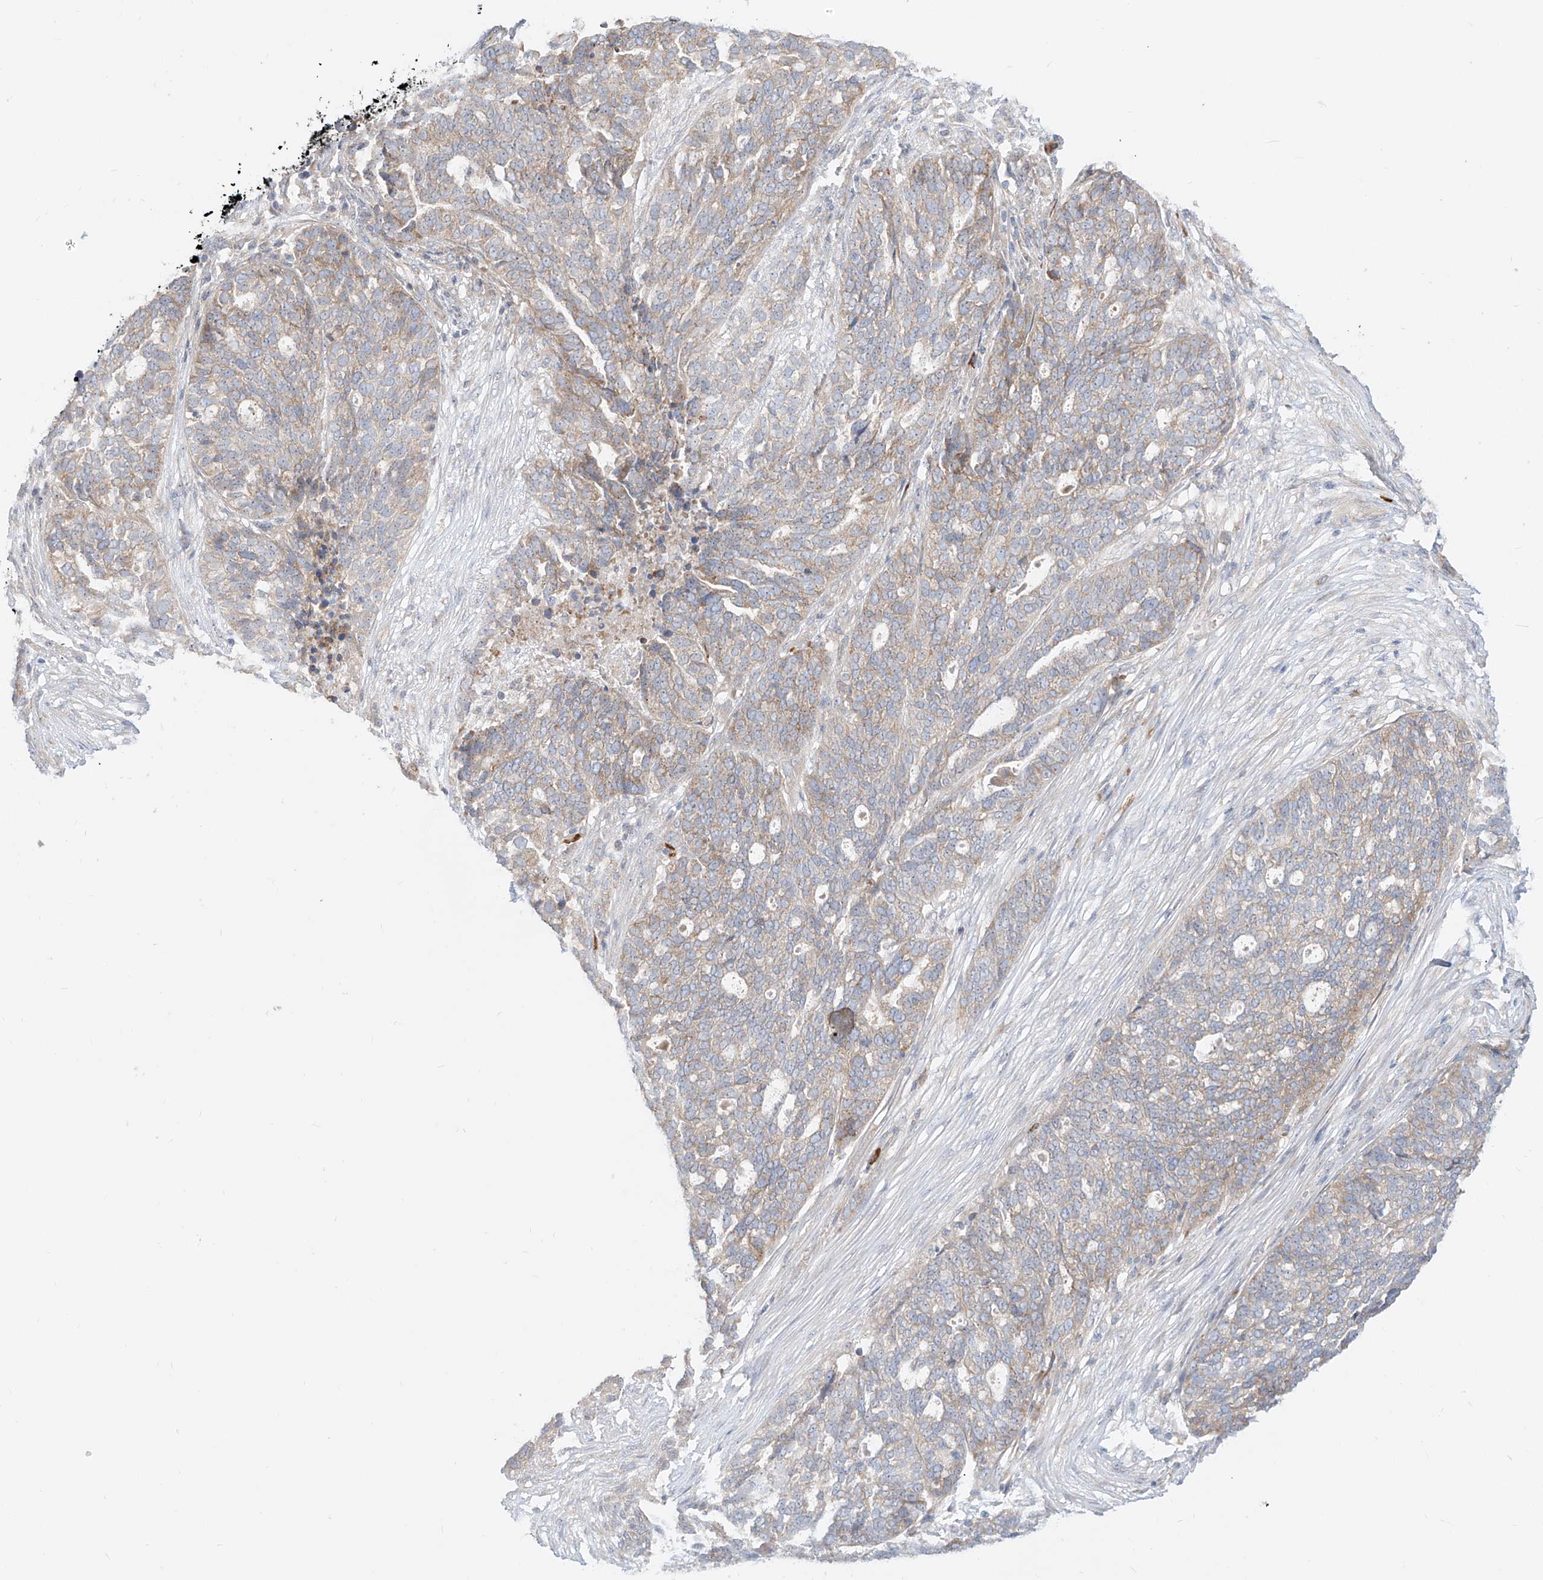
{"staining": {"intensity": "weak", "quantity": "25%-75%", "location": "cytoplasmic/membranous"}, "tissue": "ovarian cancer", "cell_type": "Tumor cells", "image_type": "cancer", "snomed": [{"axis": "morphology", "description": "Cystadenocarcinoma, serous, NOS"}, {"axis": "topography", "description": "Ovary"}], "caption": "Protein analysis of serous cystadenocarcinoma (ovarian) tissue demonstrates weak cytoplasmic/membranous expression in about 25%-75% of tumor cells.", "gene": "SYTL3", "patient": {"sex": "female", "age": 59}}